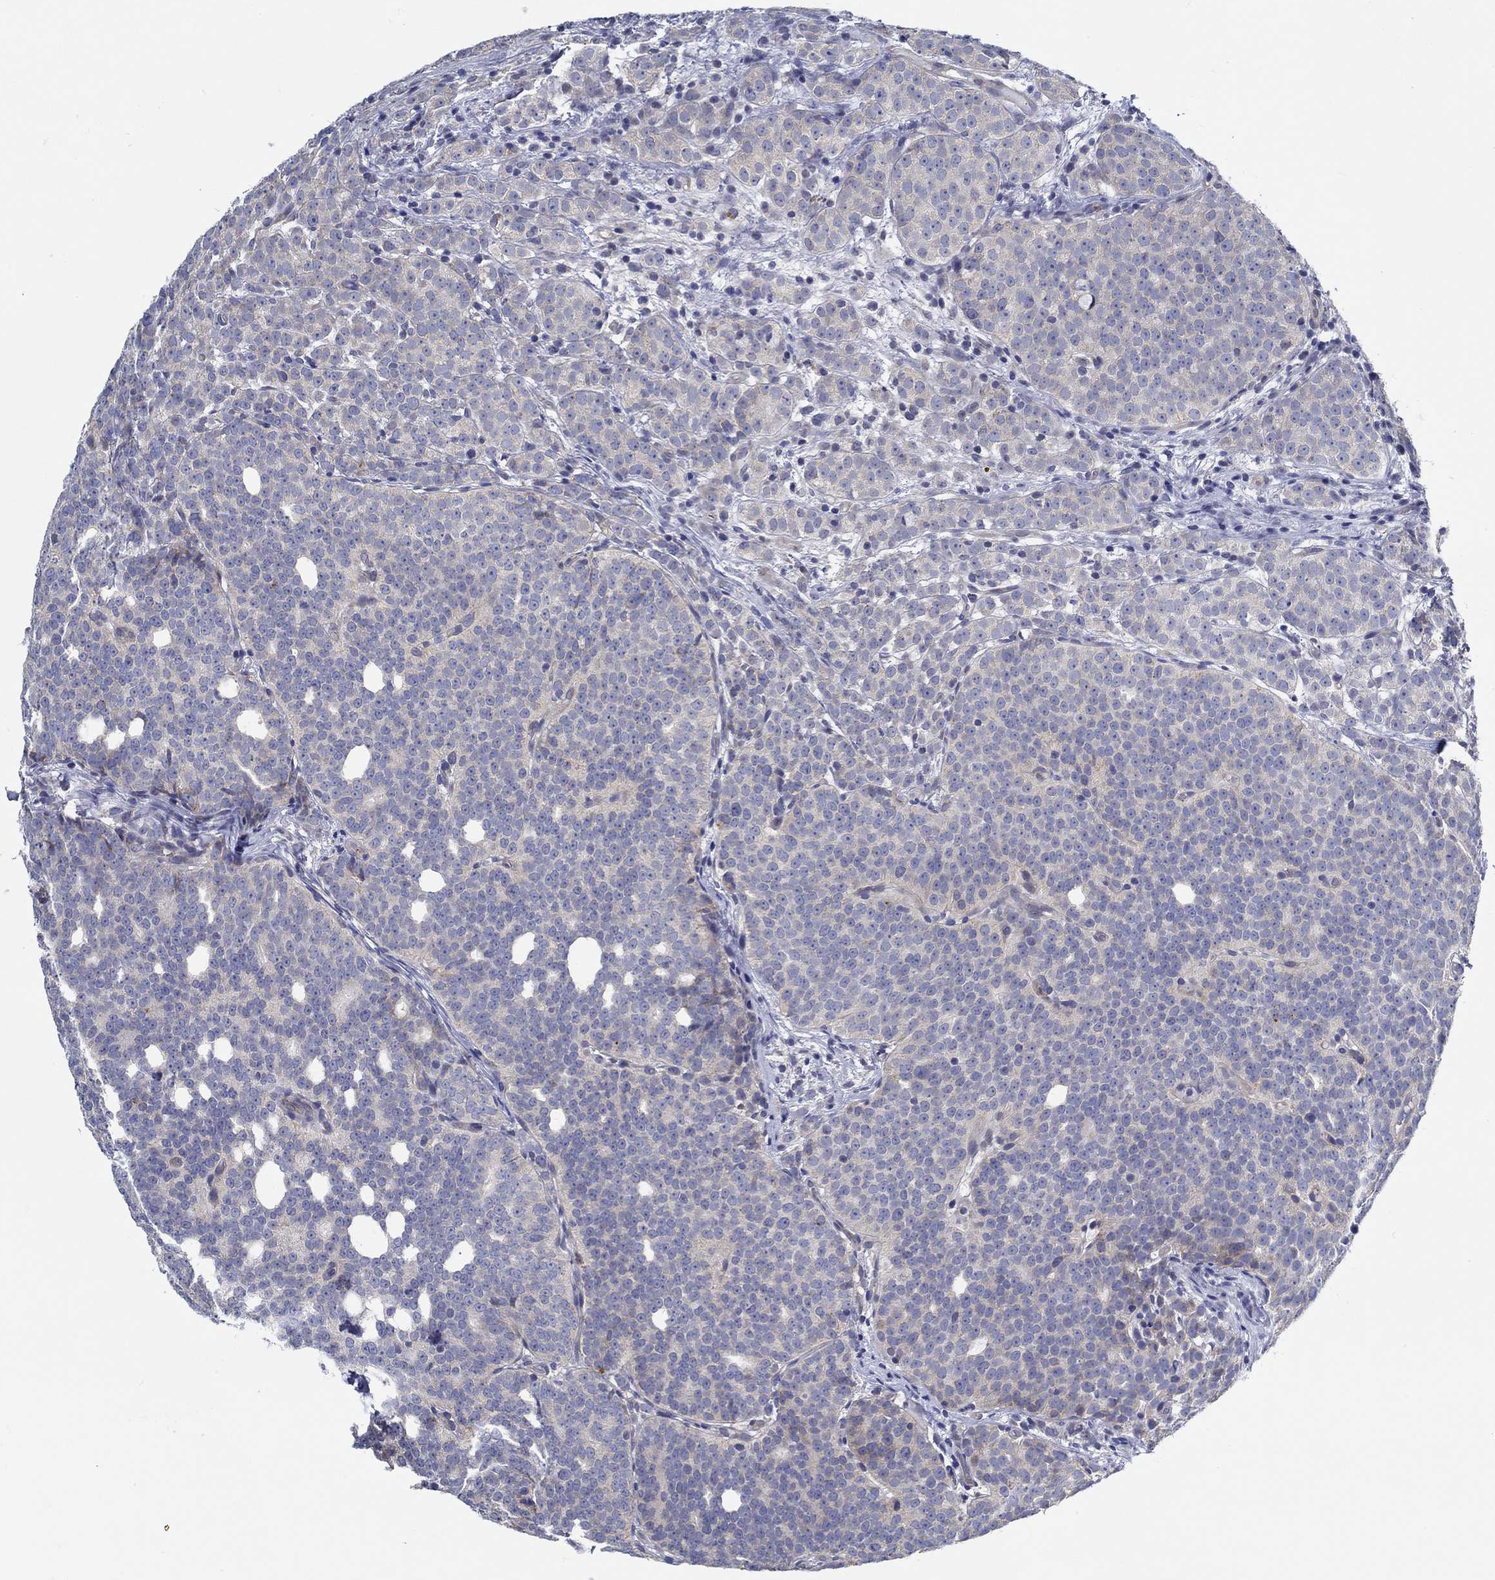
{"staining": {"intensity": "negative", "quantity": "none", "location": "none"}, "tissue": "prostate cancer", "cell_type": "Tumor cells", "image_type": "cancer", "snomed": [{"axis": "morphology", "description": "Adenocarcinoma, High grade"}, {"axis": "topography", "description": "Prostate"}], "caption": "Immunohistochemistry histopathology image of neoplastic tissue: prostate adenocarcinoma (high-grade) stained with DAB (3,3'-diaminobenzidine) displays no significant protein staining in tumor cells.", "gene": "CFAP61", "patient": {"sex": "male", "age": 53}}